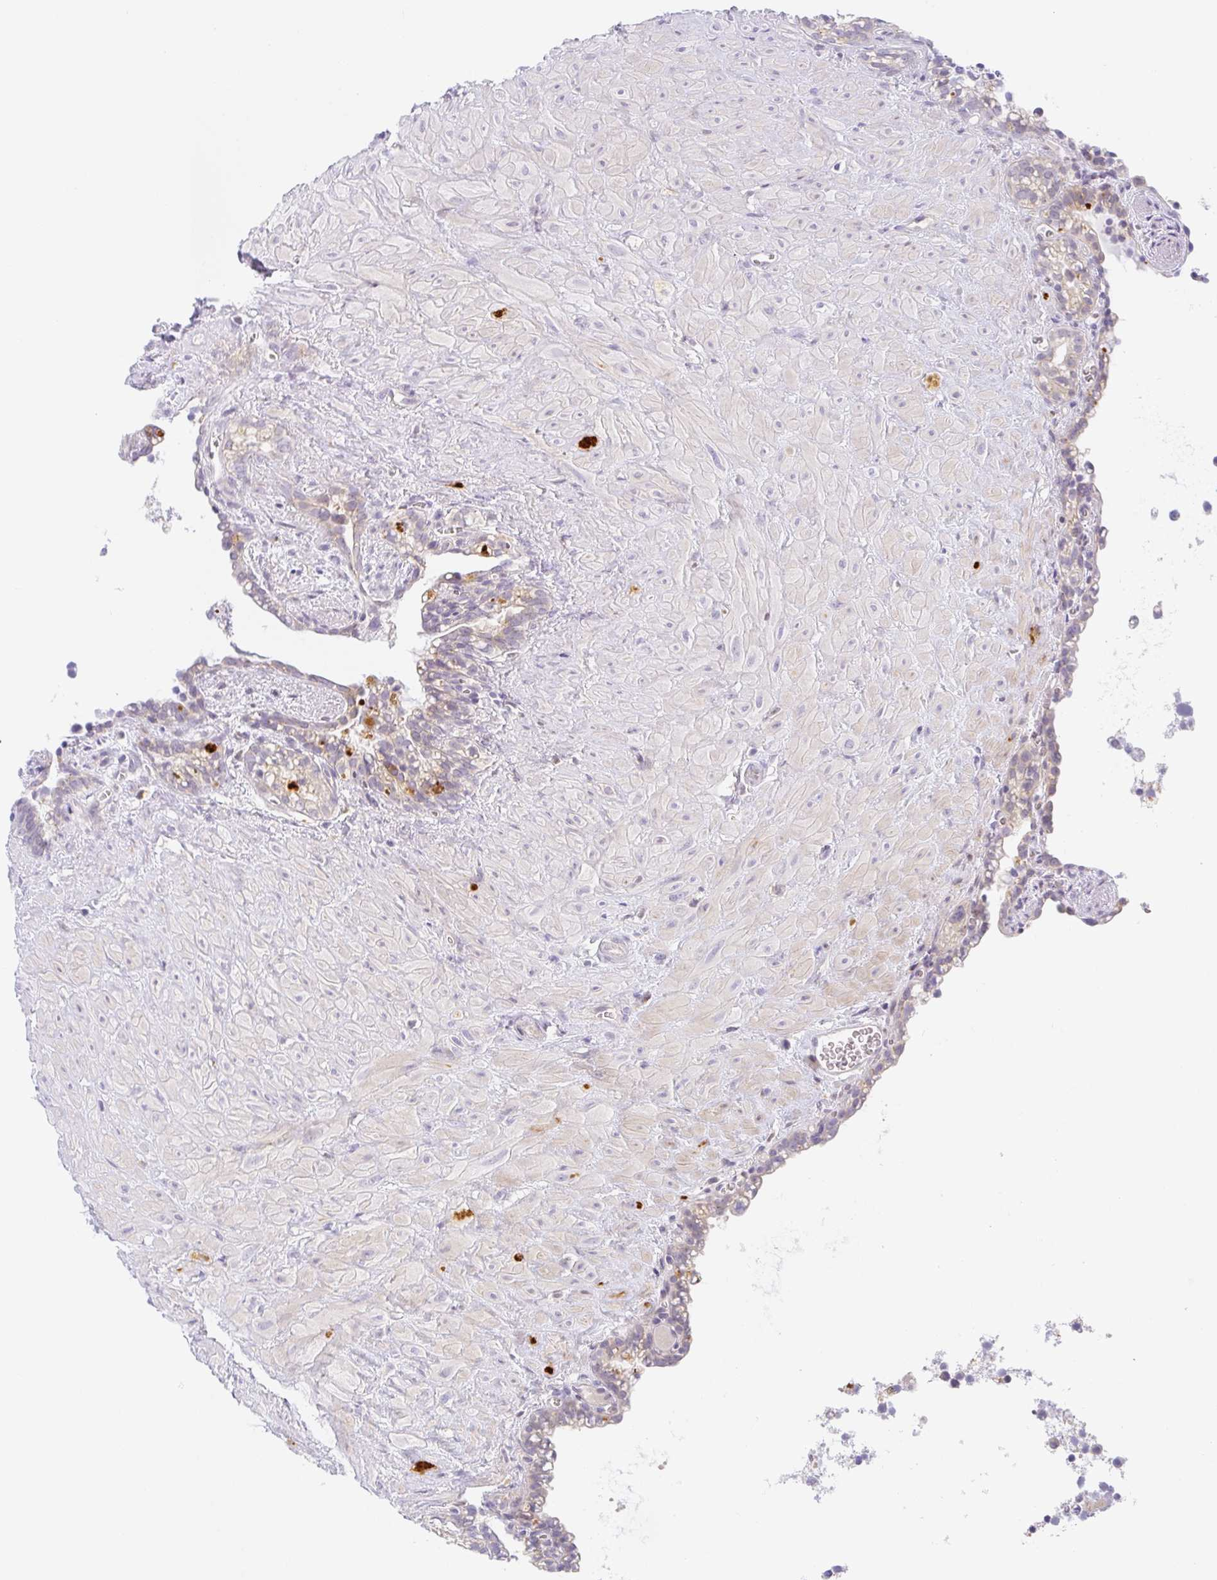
{"staining": {"intensity": "moderate", "quantity": "25%-75%", "location": "nuclear"}, "tissue": "seminal vesicle", "cell_type": "Glandular cells", "image_type": "normal", "snomed": [{"axis": "morphology", "description": "Normal tissue, NOS"}, {"axis": "topography", "description": "Seminal veicle"}], "caption": "Brown immunohistochemical staining in benign human seminal vesicle shows moderate nuclear expression in about 25%-75% of glandular cells. Ihc stains the protein of interest in brown and the nuclei are stained blue.", "gene": "TMEM86A", "patient": {"sex": "male", "age": 76}}